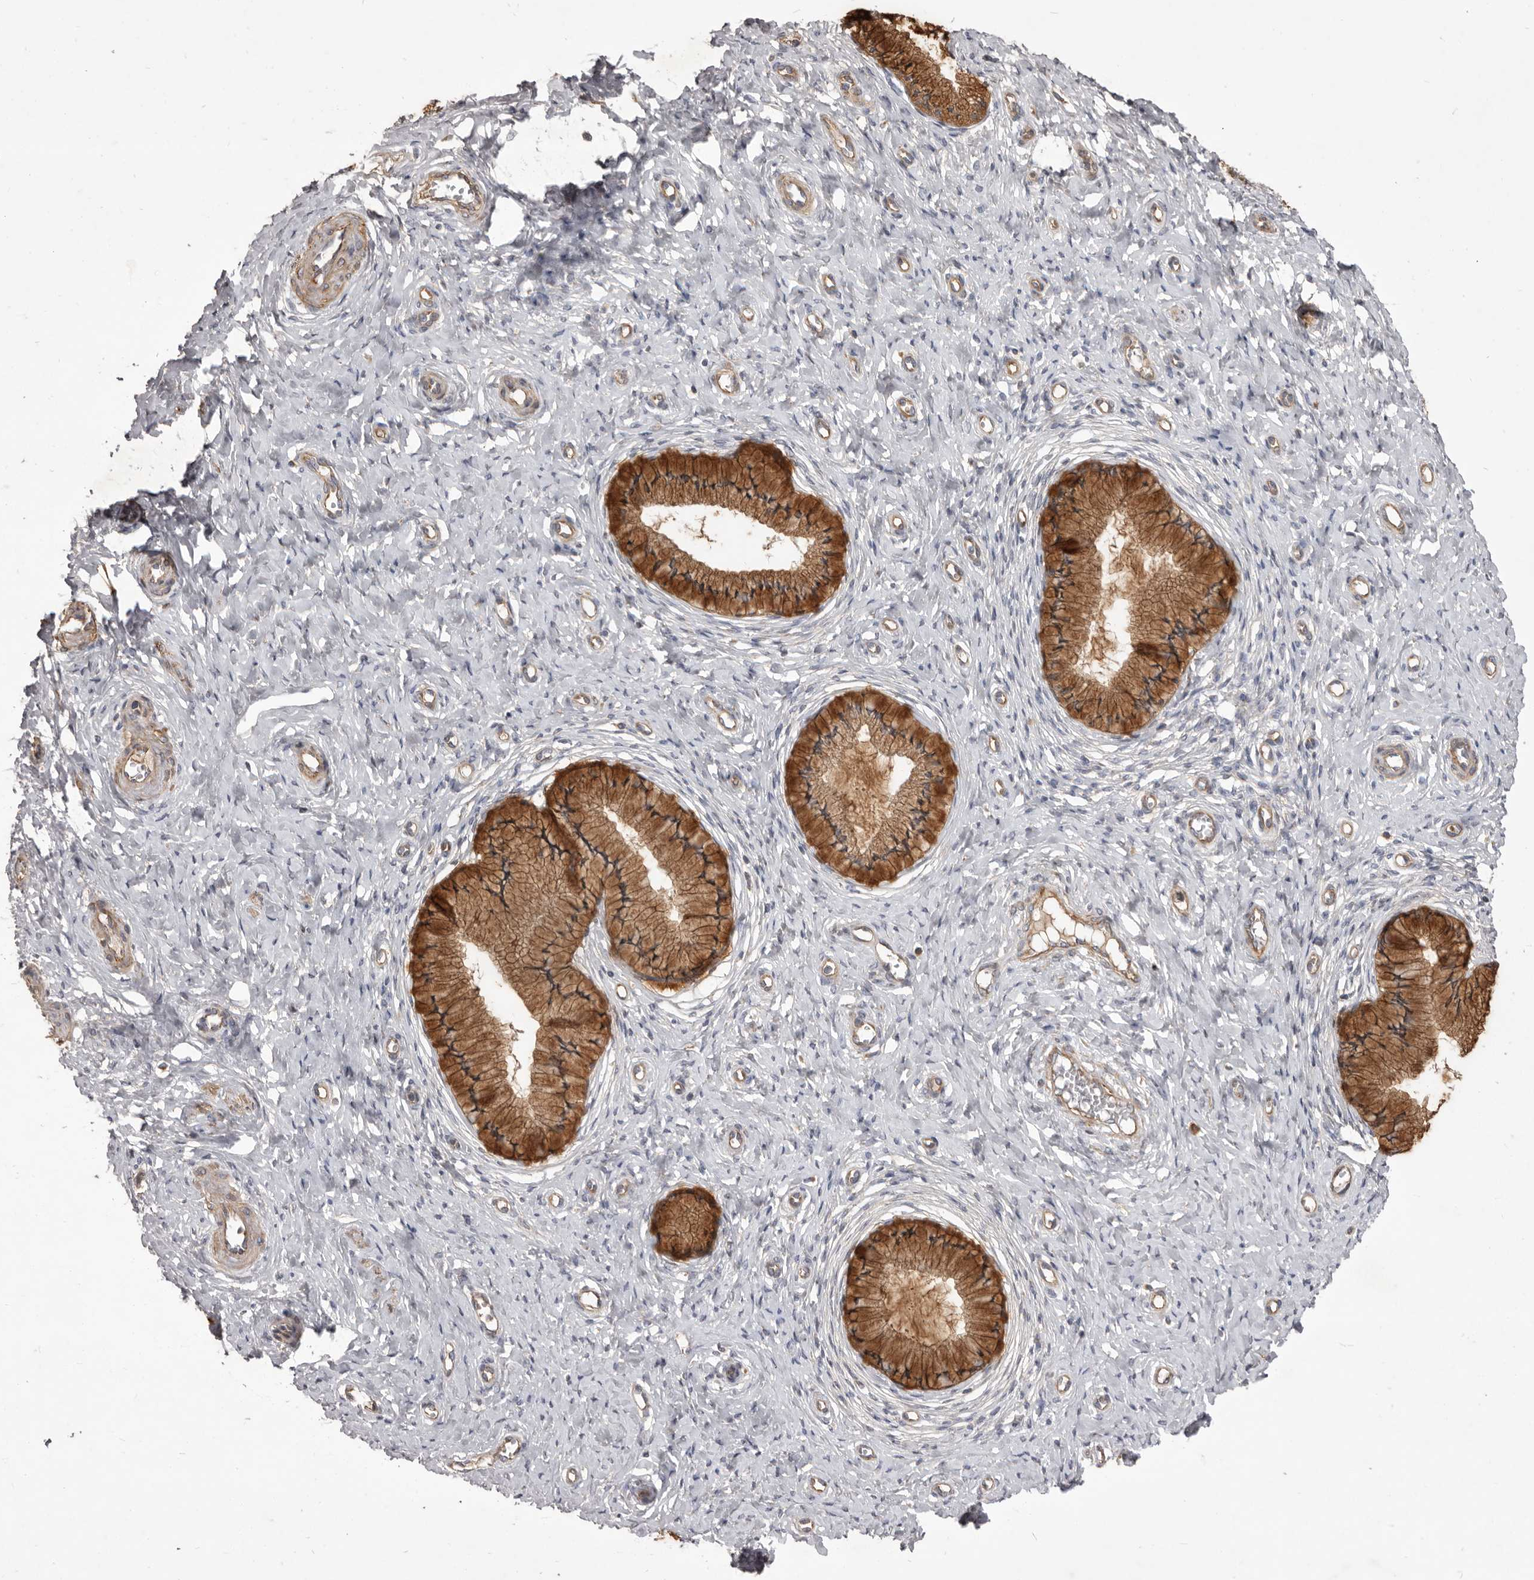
{"staining": {"intensity": "strong", "quantity": ">75%", "location": "cytoplasmic/membranous"}, "tissue": "cervix", "cell_type": "Glandular cells", "image_type": "normal", "snomed": [{"axis": "morphology", "description": "Normal tissue, NOS"}, {"axis": "topography", "description": "Cervix"}], "caption": "About >75% of glandular cells in benign cervix show strong cytoplasmic/membranous protein staining as visualized by brown immunohistochemical staining.", "gene": "VPS45", "patient": {"sex": "female", "age": 36}}